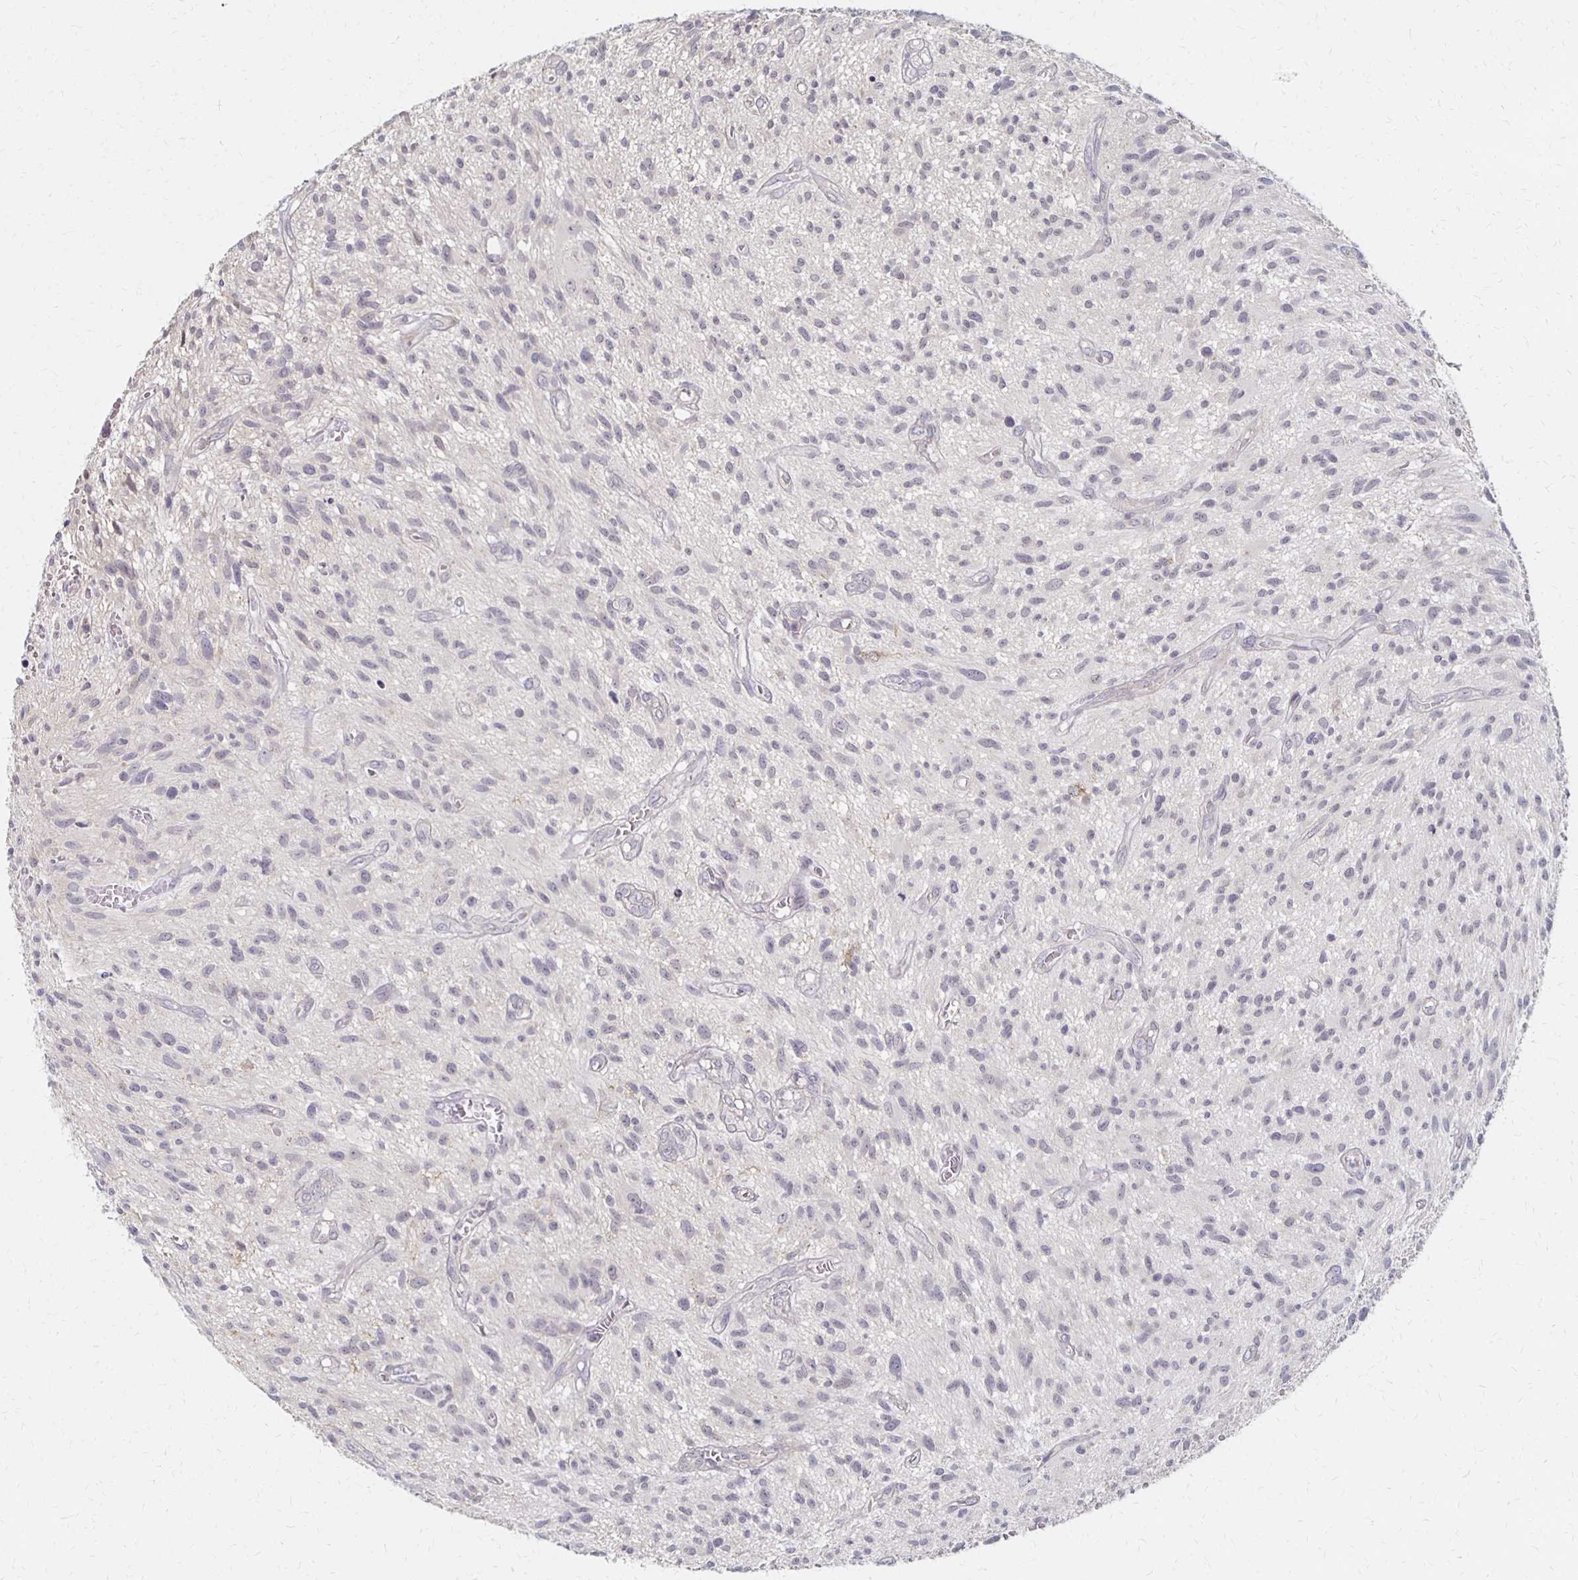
{"staining": {"intensity": "negative", "quantity": "none", "location": "none"}, "tissue": "glioma", "cell_type": "Tumor cells", "image_type": "cancer", "snomed": [{"axis": "morphology", "description": "Glioma, malignant, High grade"}, {"axis": "topography", "description": "Brain"}], "caption": "The micrograph reveals no staining of tumor cells in high-grade glioma (malignant).", "gene": "PRKCB", "patient": {"sex": "male", "age": 75}}